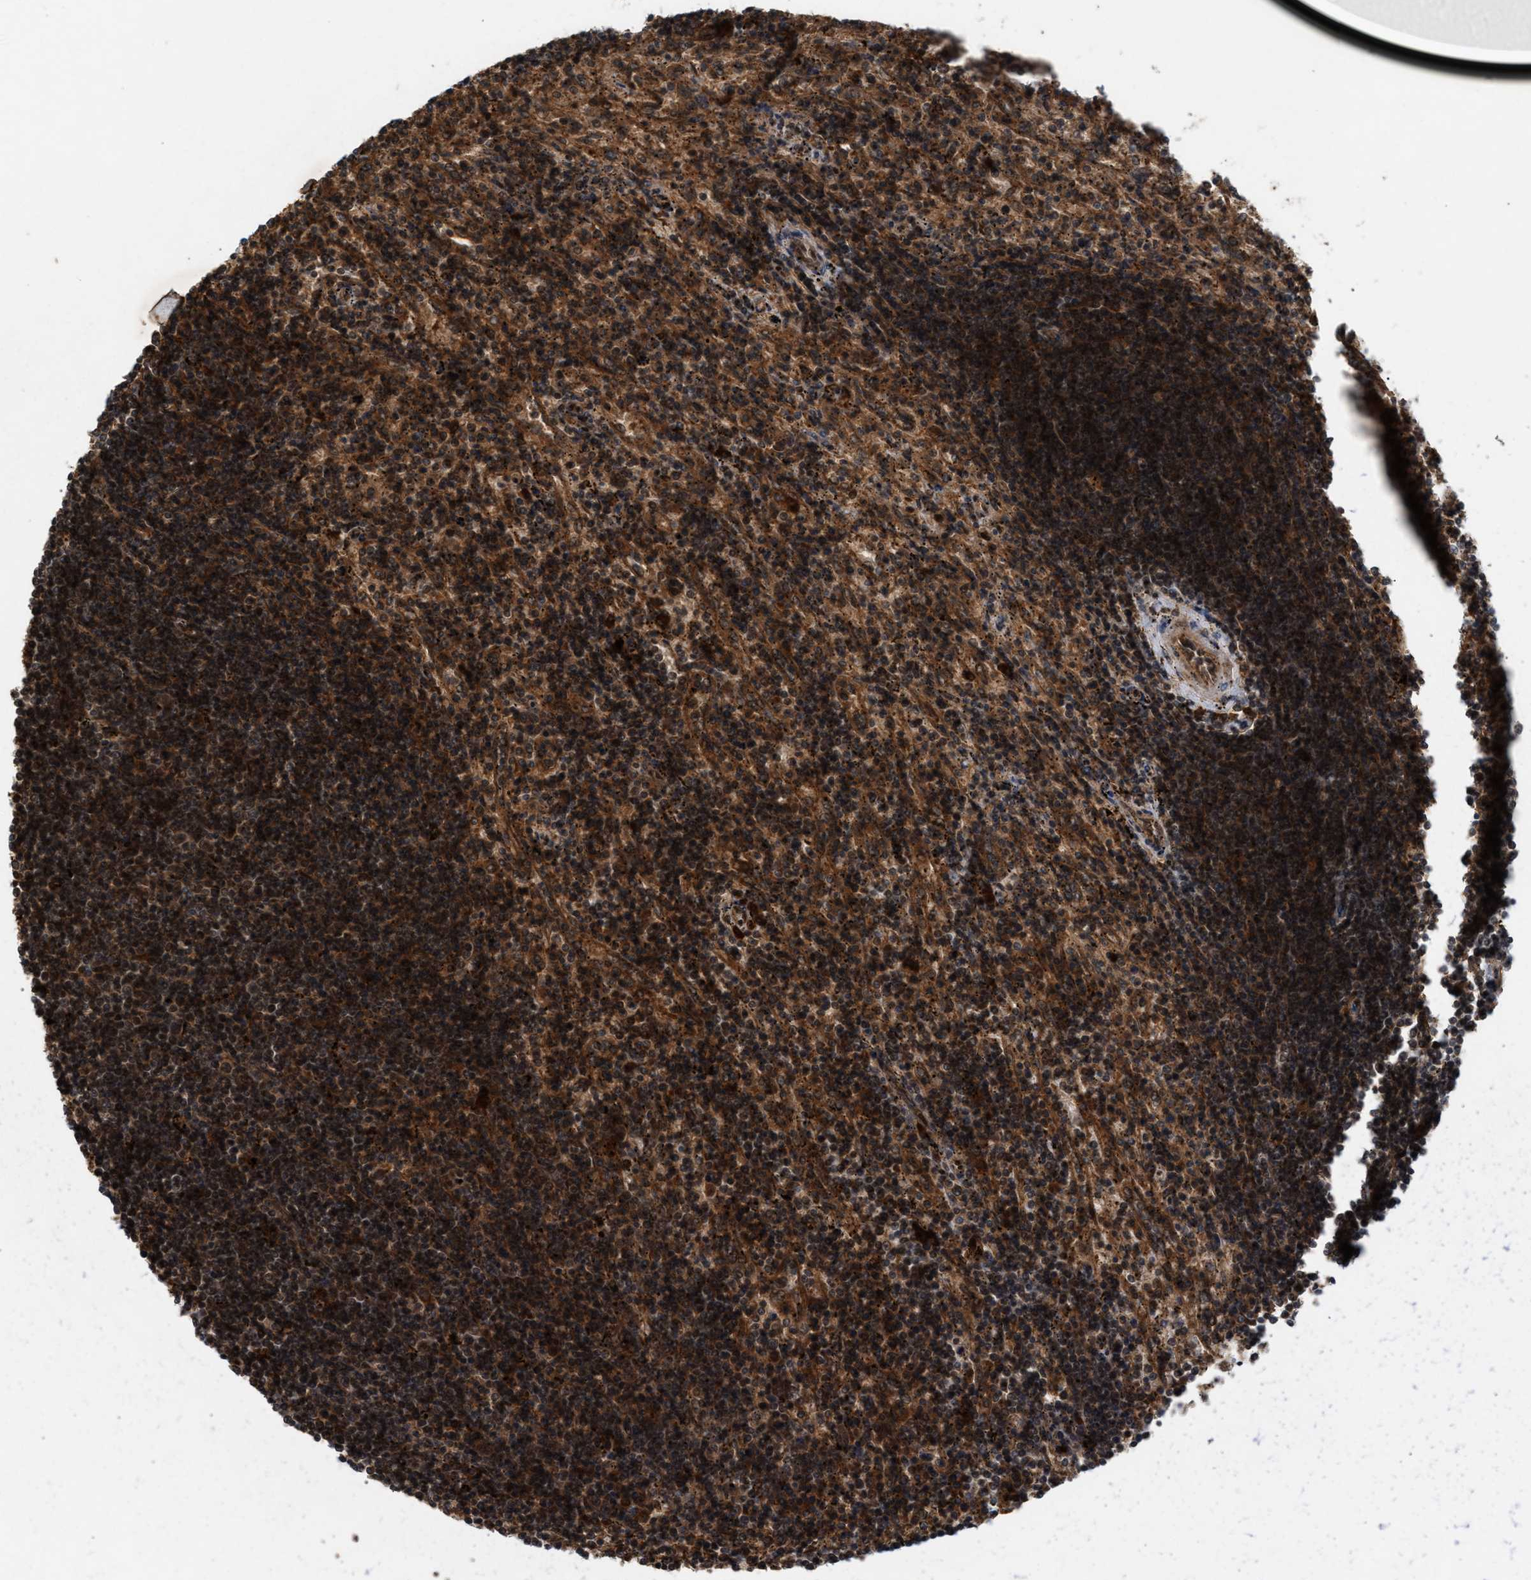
{"staining": {"intensity": "moderate", "quantity": ">75%", "location": "cytoplasmic/membranous,nuclear"}, "tissue": "lymphoma", "cell_type": "Tumor cells", "image_type": "cancer", "snomed": [{"axis": "morphology", "description": "Malignant lymphoma, non-Hodgkin's type, Low grade"}, {"axis": "topography", "description": "Spleen"}], "caption": "This is a photomicrograph of immunohistochemistry (IHC) staining of low-grade malignant lymphoma, non-Hodgkin's type, which shows moderate expression in the cytoplasmic/membranous and nuclear of tumor cells.", "gene": "RUSC2", "patient": {"sex": "male", "age": 76}}